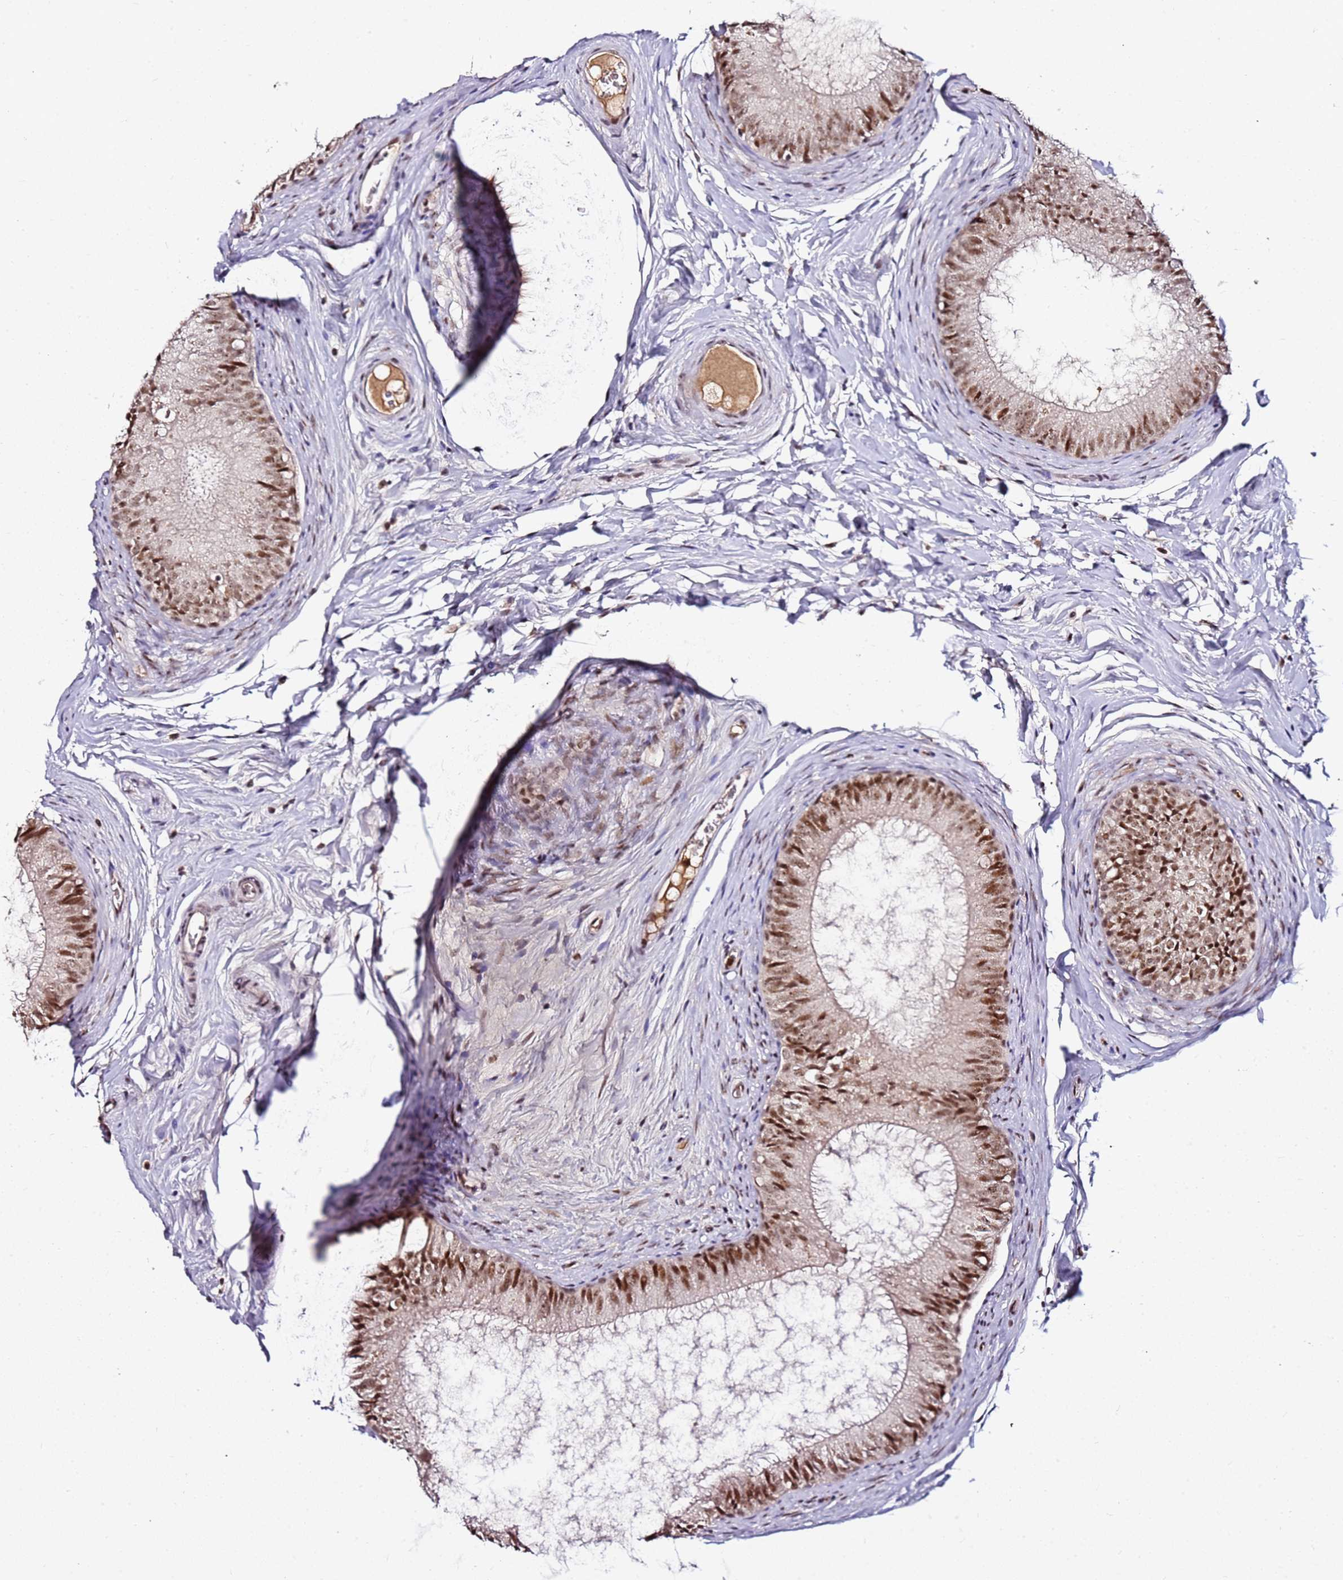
{"staining": {"intensity": "moderate", "quantity": ">75%", "location": "nuclear"}, "tissue": "epididymis", "cell_type": "Glandular cells", "image_type": "normal", "snomed": [{"axis": "morphology", "description": "Normal tissue, NOS"}, {"axis": "topography", "description": "Epididymis"}], "caption": "Immunohistochemical staining of benign human epididymis demonstrates moderate nuclear protein expression in approximately >75% of glandular cells.", "gene": "FCF1", "patient": {"sex": "male", "age": 25}}